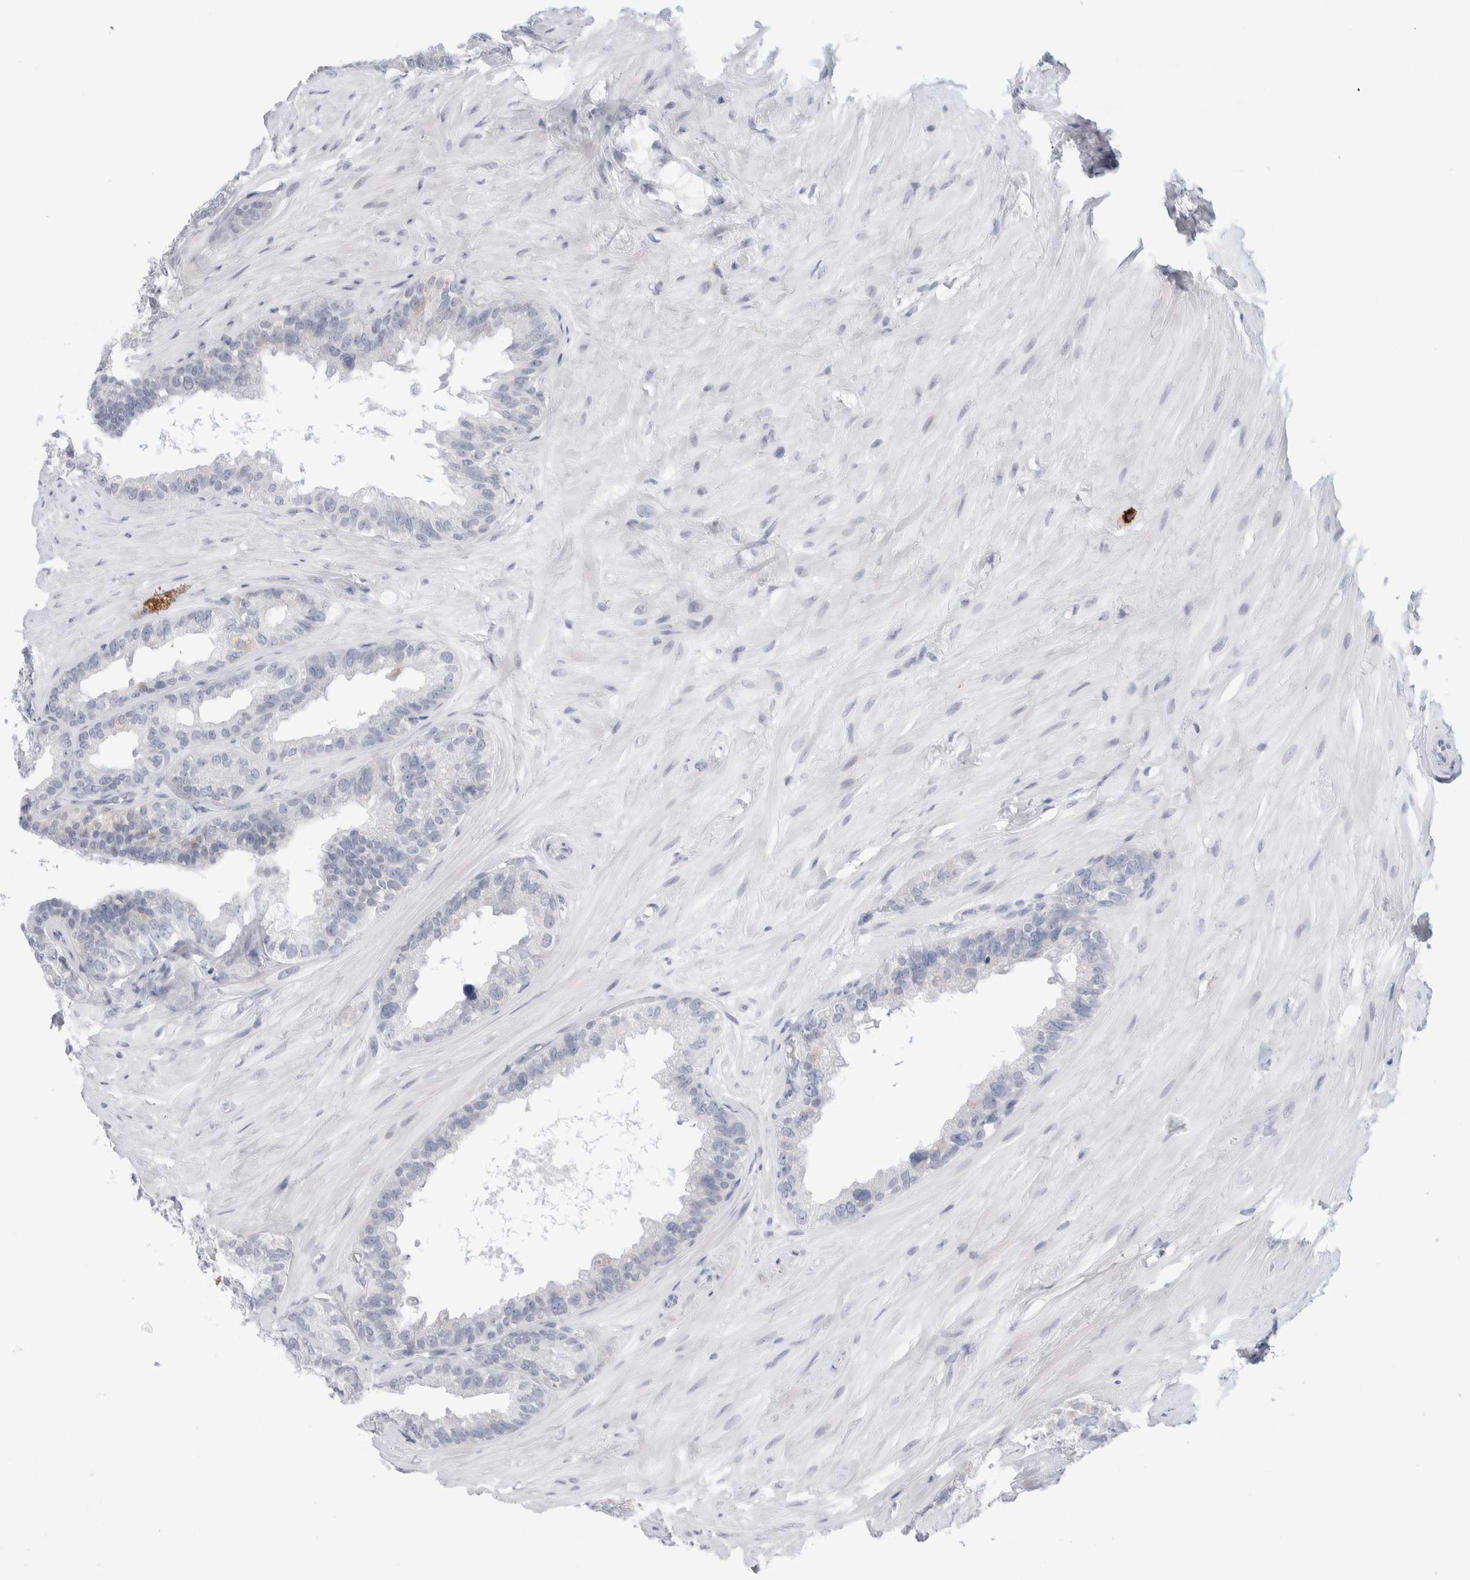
{"staining": {"intensity": "negative", "quantity": "none", "location": "none"}, "tissue": "seminal vesicle", "cell_type": "Glandular cells", "image_type": "normal", "snomed": [{"axis": "morphology", "description": "Normal tissue, NOS"}, {"axis": "topography", "description": "Seminal veicle"}], "caption": "Immunohistochemical staining of normal human seminal vesicle reveals no significant staining in glandular cells.", "gene": "SLC22A12", "patient": {"sex": "male", "age": 80}}